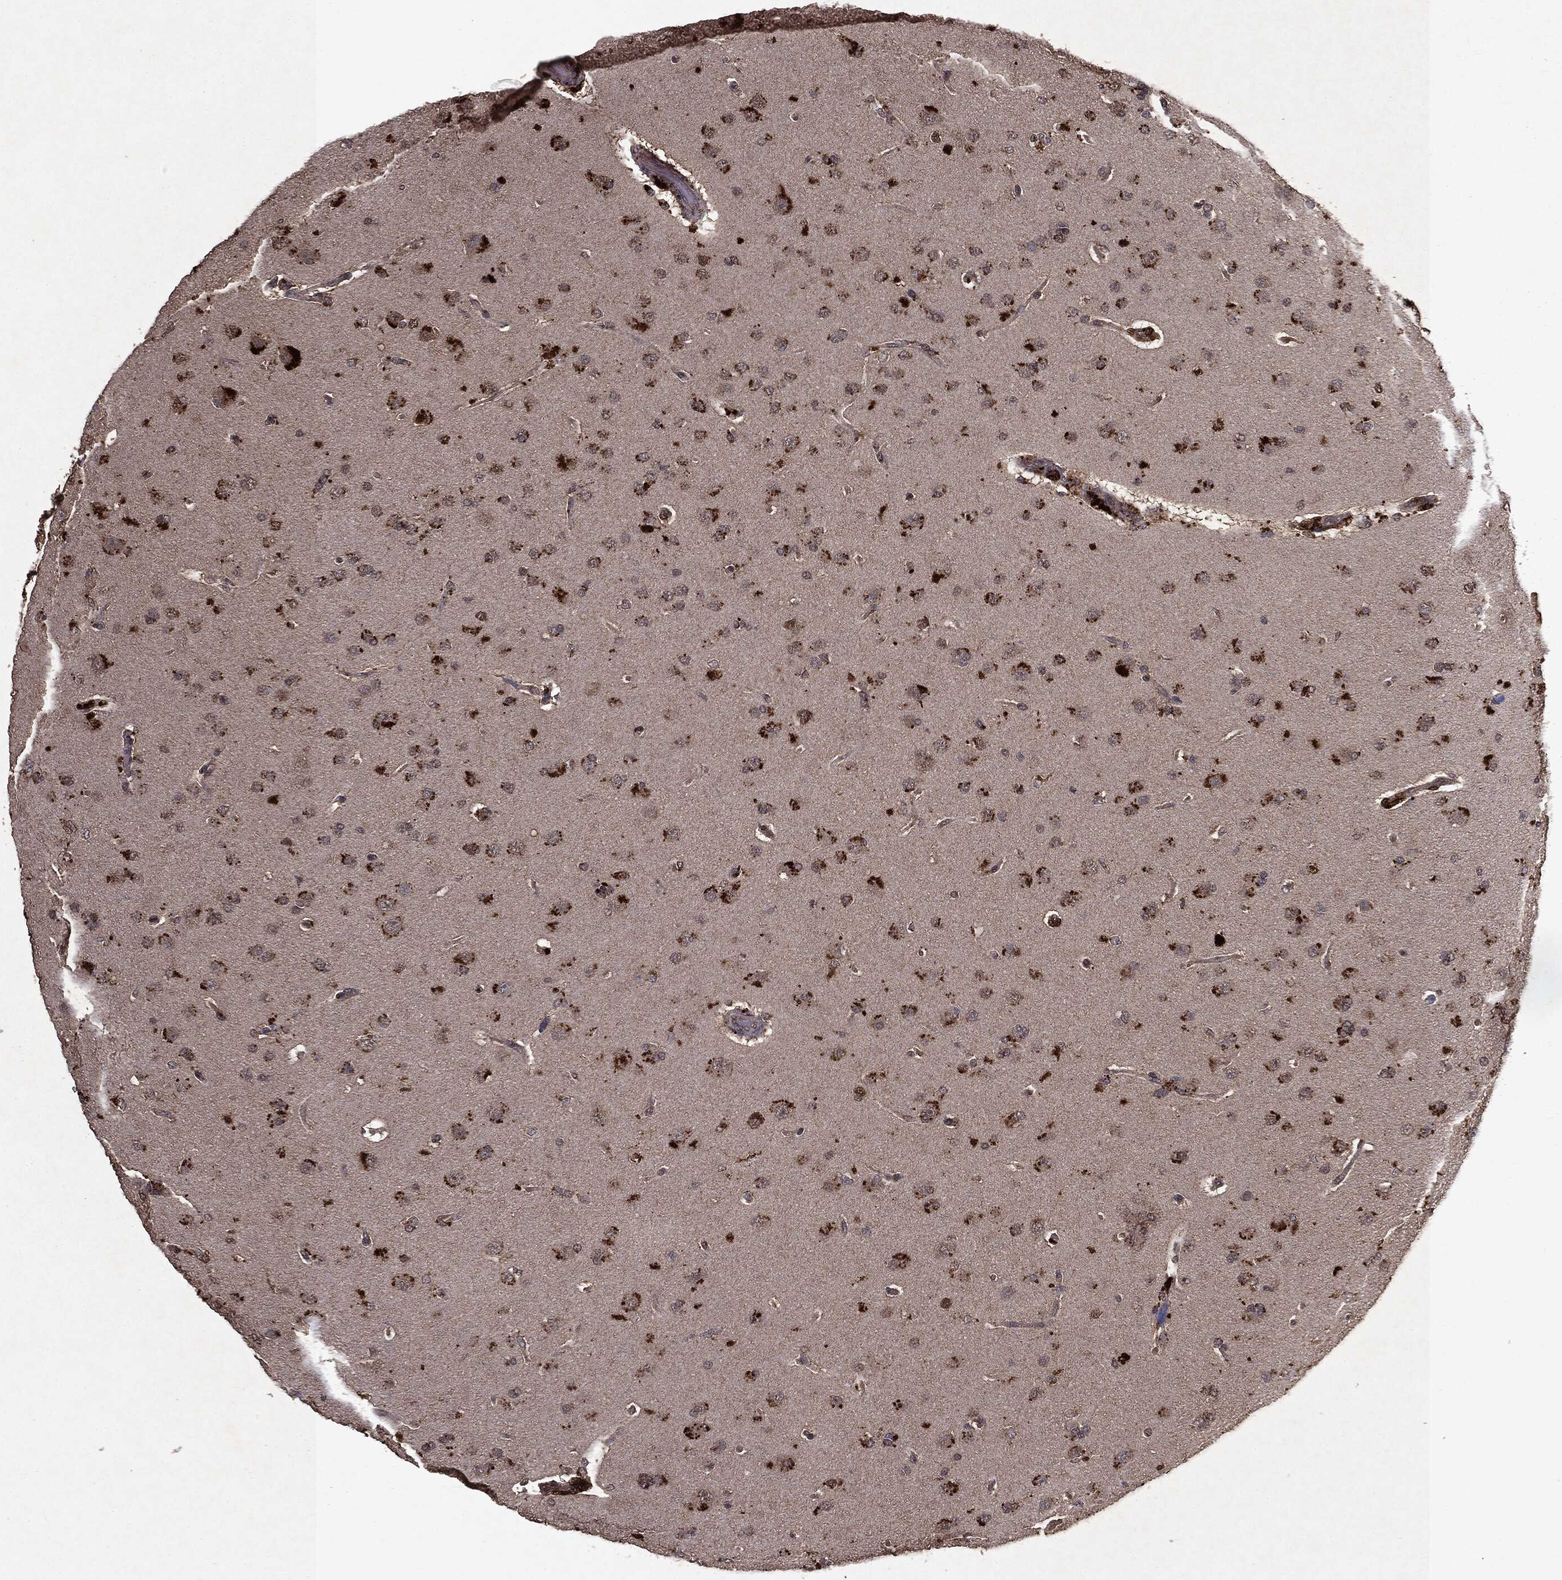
{"staining": {"intensity": "negative", "quantity": "none", "location": "none"}, "tissue": "glioma", "cell_type": "Tumor cells", "image_type": "cancer", "snomed": [{"axis": "morphology", "description": "Glioma, malignant, NOS"}, {"axis": "topography", "description": "Cerebral cortex"}], "caption": "Tumor cells are negative for protein expression in human glioma. (Stains: DAB immunohistochemistry with hematoxylin counter stain, Microscopy: brightfield microscopy at high magnification).", "gene": "MTOR", "patient": {"sex": "male", "age": 58}}